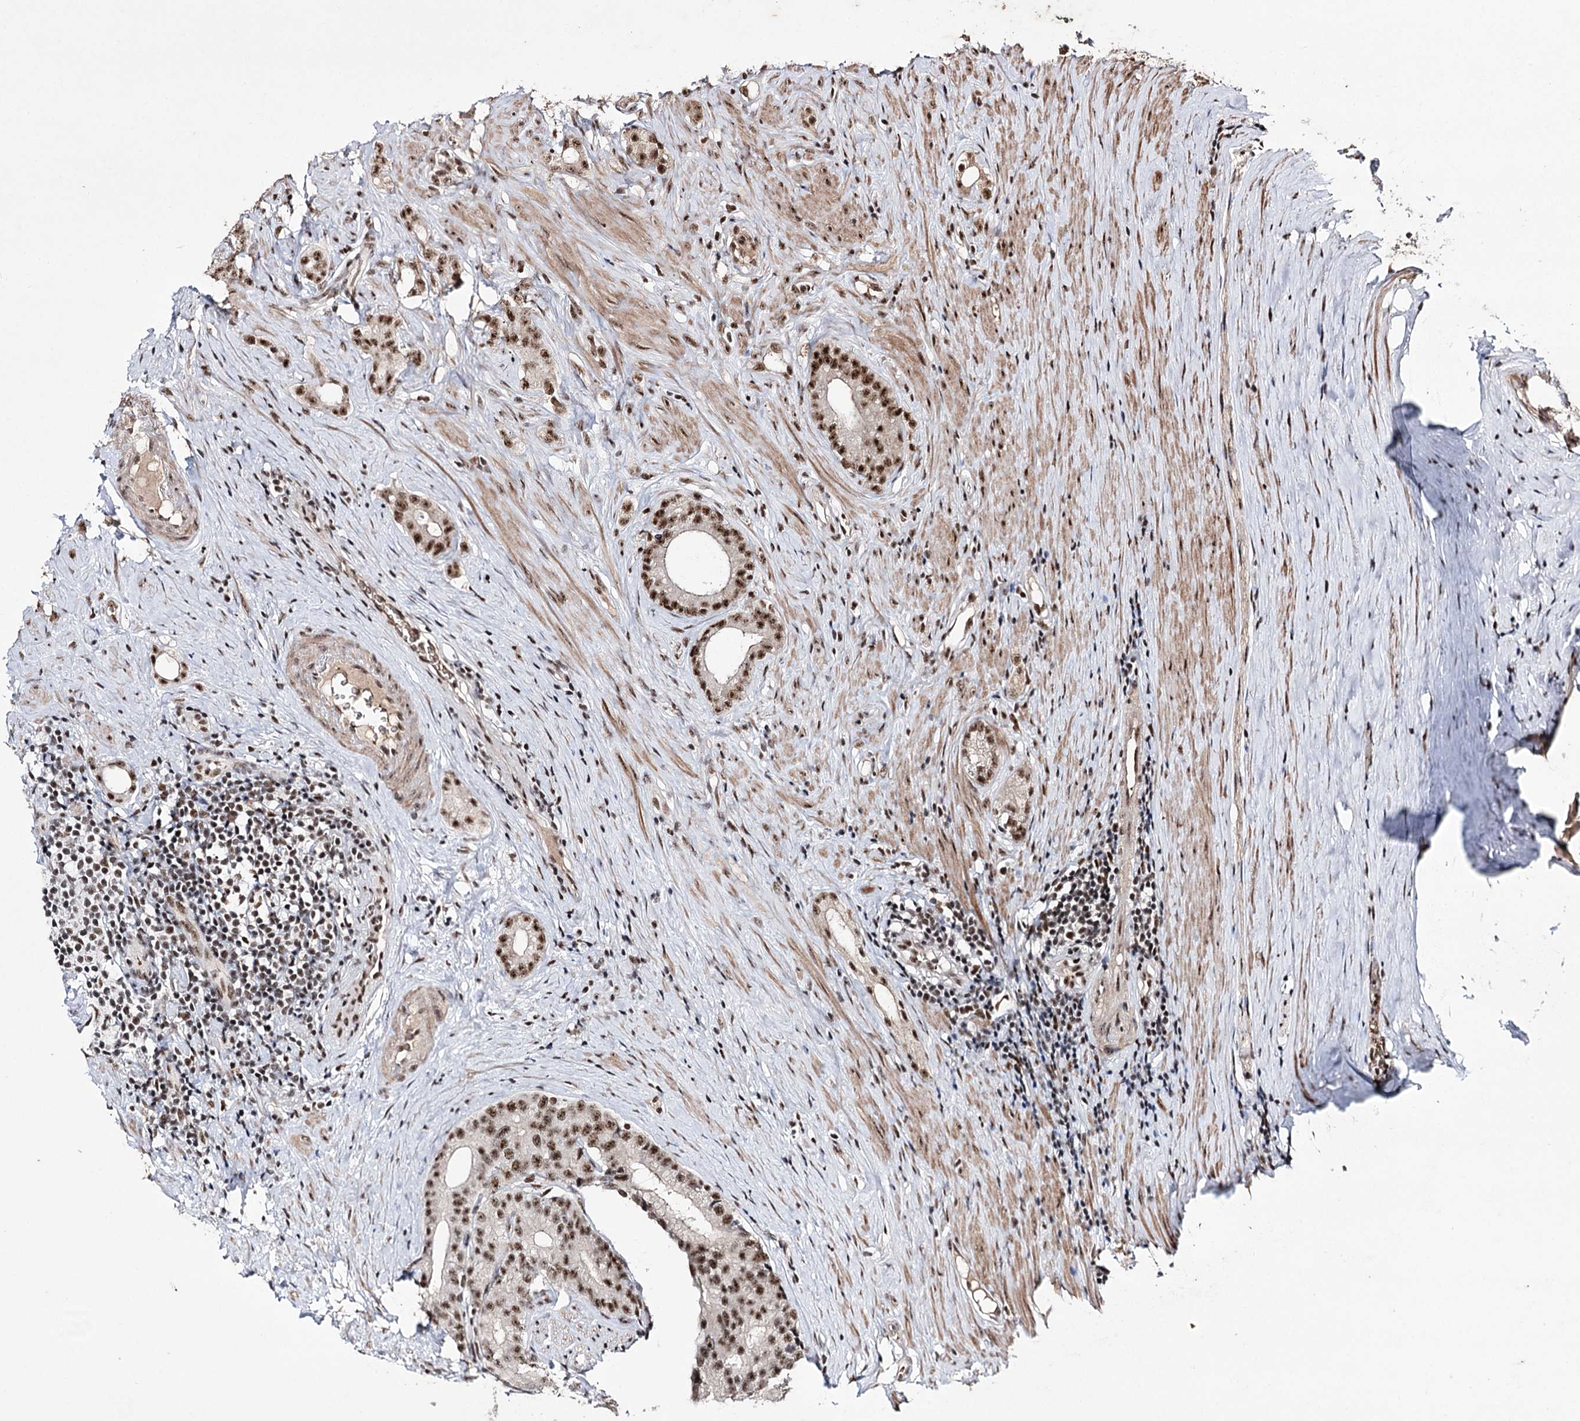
{"staining": {"intensity": "strong", "quantity": ">75%", "location": "nuclear"}, "tissue": "prostate cancer", "cell_type": "Tumor cells", "image_type": "cancer", "snomed": [{"axis": "morphology", "description": "Adenocarcinoma, Low grade"}, {"axis": "topography", "description": "Prostate"}], "caption": "The immunohistochemical stain shows strong nuclear staining in tumor cells of prostate cancer tissue. (Brightfield microscopy of DAB IHC at high magnification).", "gene": "PRPF40A", "patient": {"sex": "male", "age": 71}}